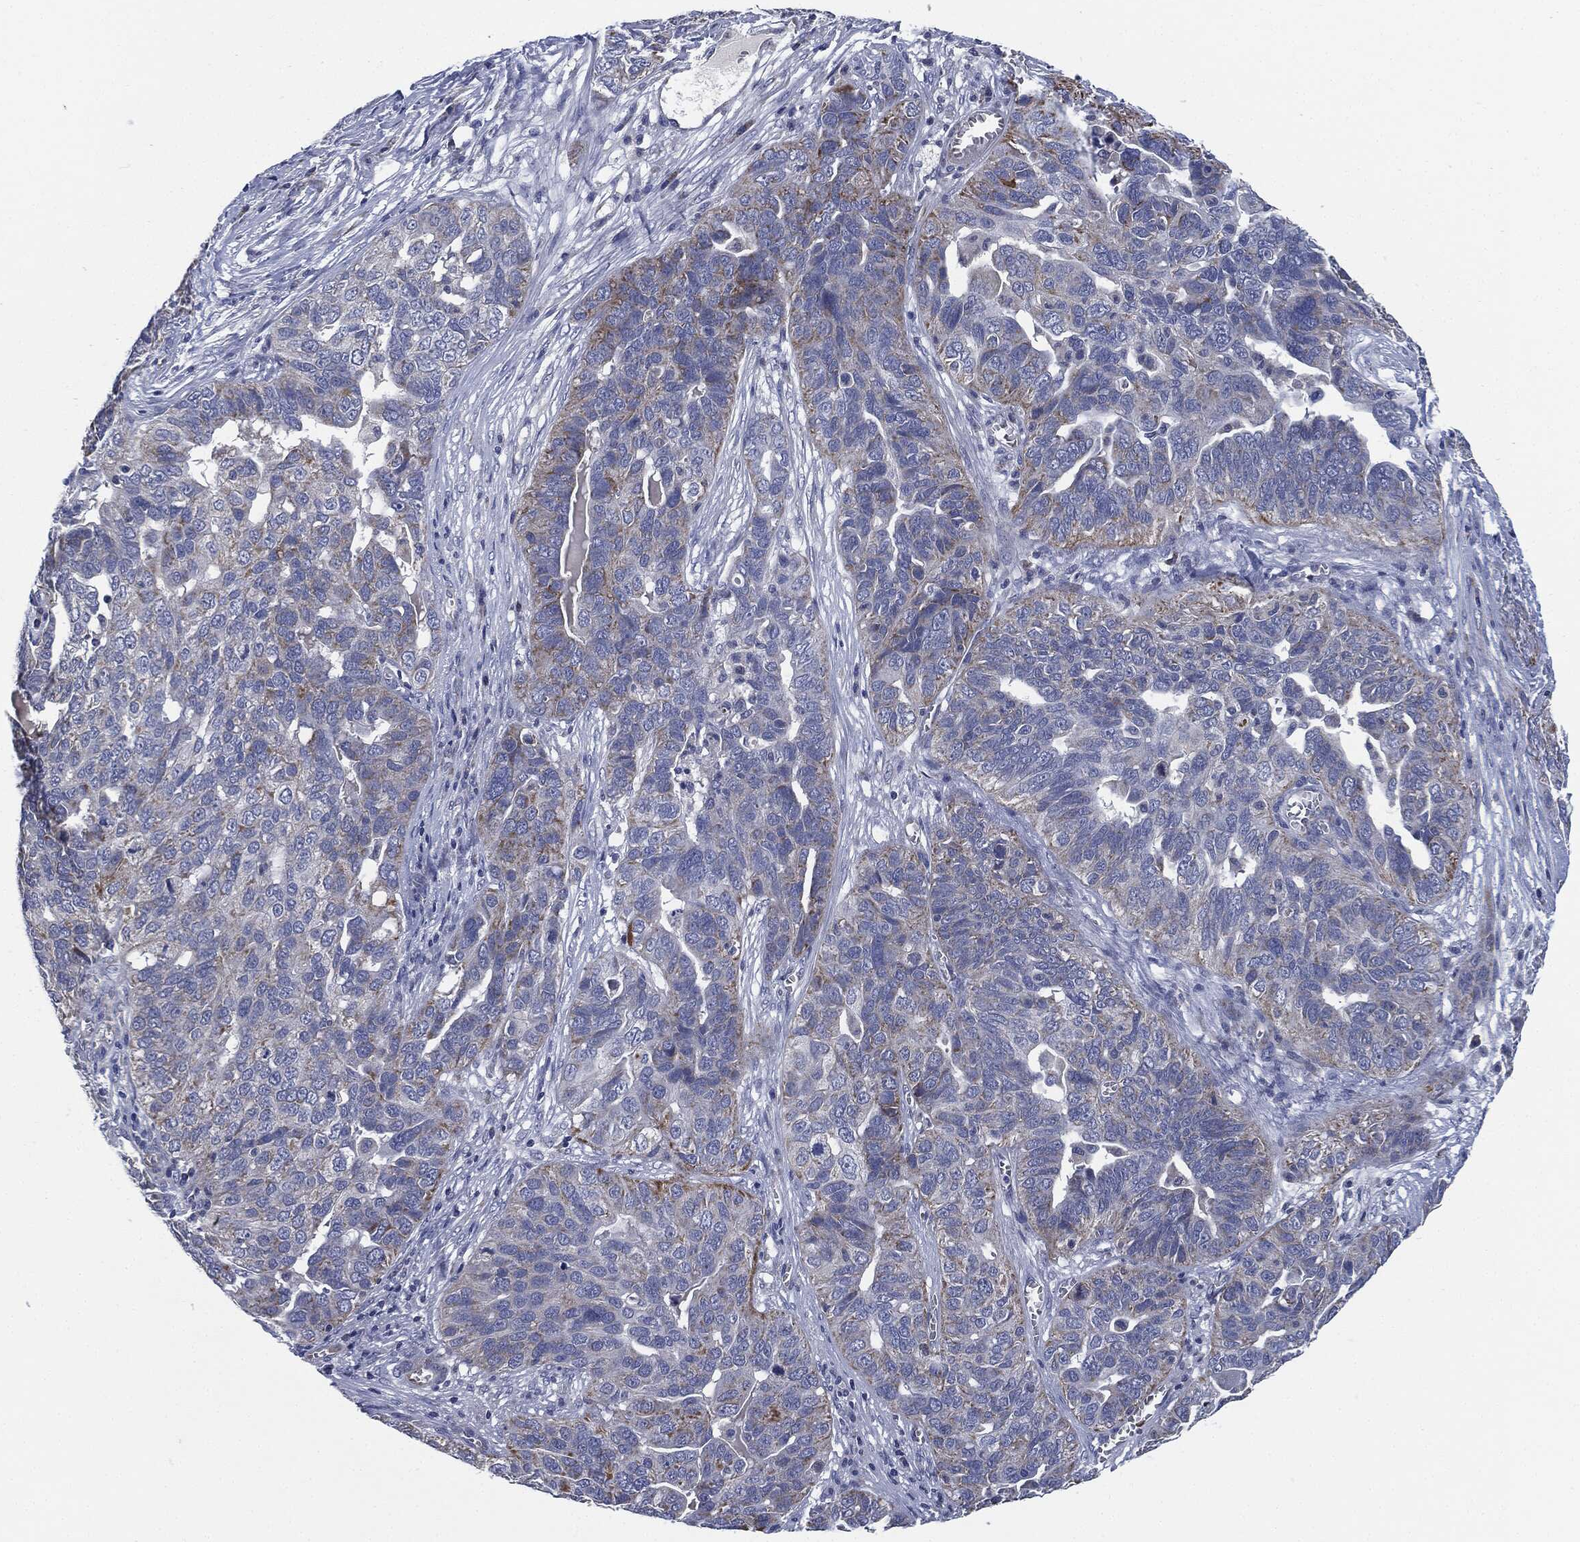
{"staining": {"intensity": "moderate", "quantity": "<25%", "location": "cytoplasmic/membranous"}, "tissue": "ovarian cancer", "cell_type": "Tumor cells", "image_type": "cancer", "snomed": [{"axis": "morphology", "description": "Carcinoma, endometroid"}, {"axis": "topography", "description": "Soft tissue"}, {"axis": "topography", "description": "Ovary"}], "caption": "Ovarian cancer (endometroid carcinoma) stained with DAB IHC displays low levels of moderate cytoplasmic/membranous positivity in approximately <25% of tumor cells.", "gene": "SIGLEC9", "patient": {"sex": "female", "age": 52}}